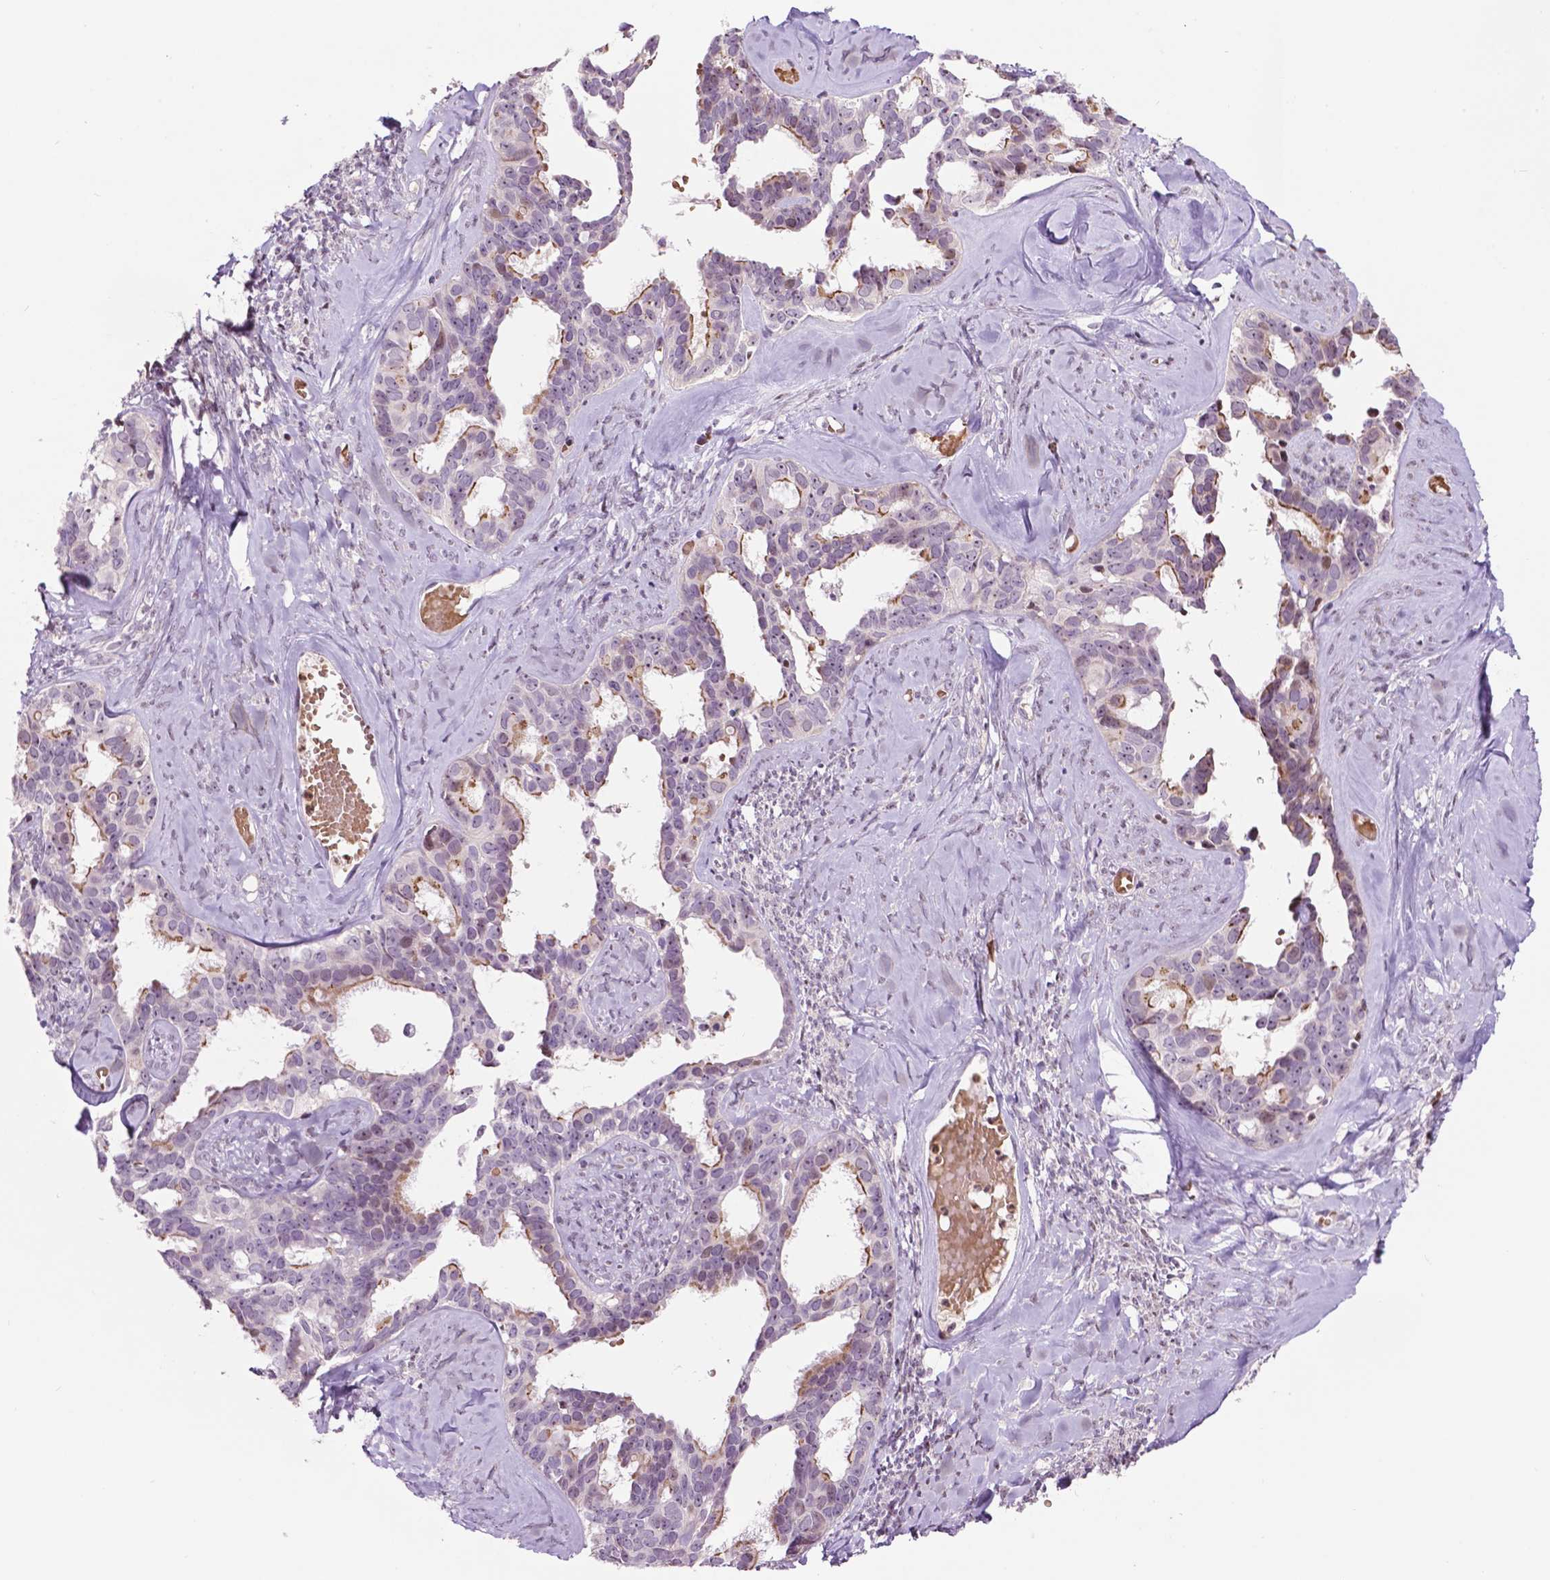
{"staining": {"intensity": "moderate", "quantity": "<25%", "location": "cytoplasmic/membranous"}, "tissue": "ovarian cancer", "cell_type": "Tumor cells", "image_type": "cancer", "snomed": [{"axis": "morphology", "description": "Cystadenocarcinoma, serous, NOS"}, {"axis": "topography", "description": "Ovary"}], "caption": "Brown immunohistochemical staining in human ovarian cancer shows moderate cytoplasmic/membranous positivity in about <25% of tumor cells.", "gene": "PTPN18", "patient": {"sex": "female", "age": 69}}